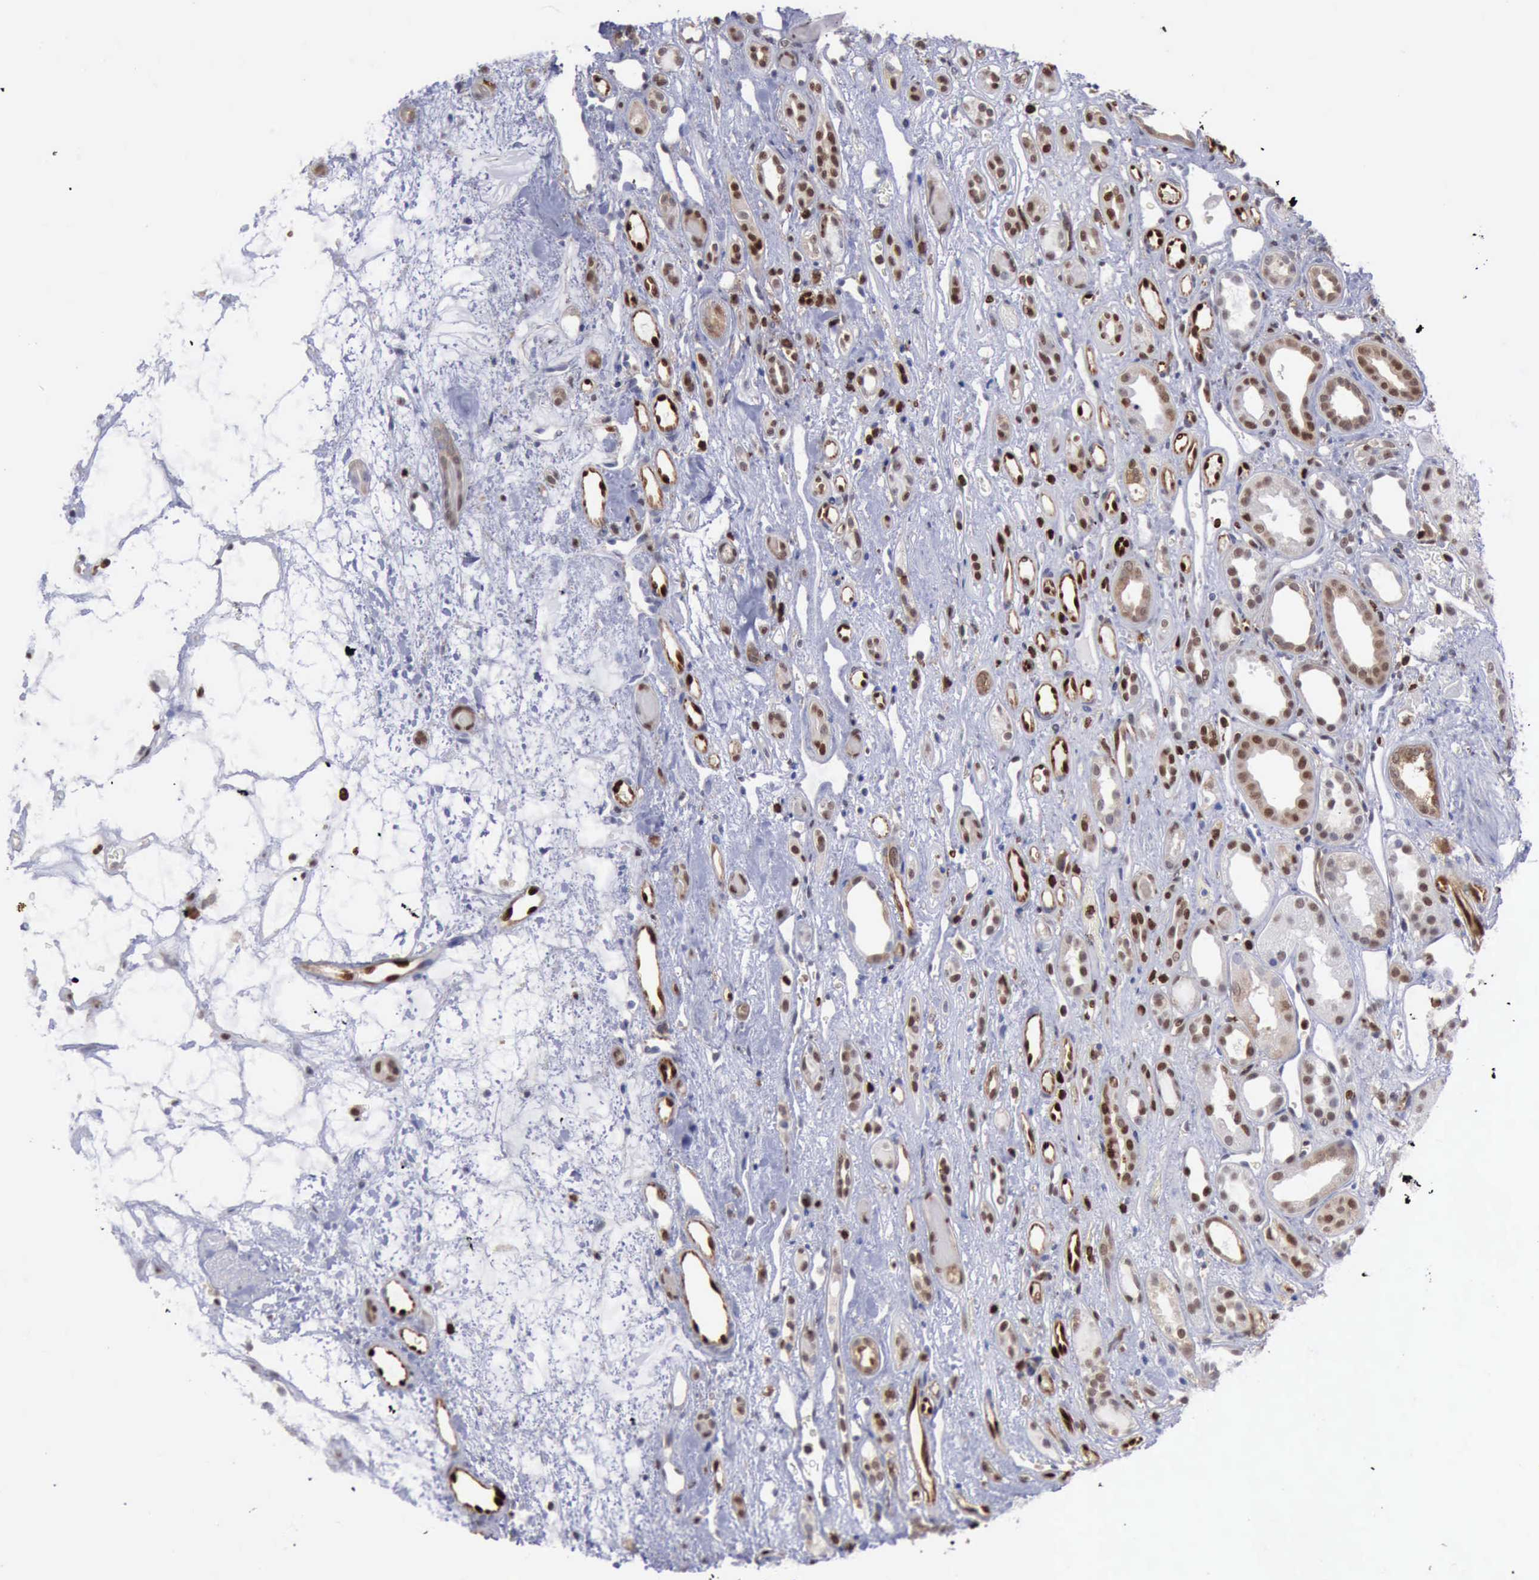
{"staining": {"intensity": "strong", "quantity": "25%-75%", "location": "cytoplasmic/membranous,nuclear"}, "tissue": "renal cancer", "cell_type": "Tumor cells", "image_type": "cancer", "snomed": [{"axis": "morphology", "description": "Adenocarcinoma, NOS"}, {"axis": "topography", "description": "Kidney"}], "caption": "Adenocarcinoma (renal) stained with a protein marker shows strong staining in tumor cells.", "gene": "PDCD4", "patient": {"sex": "female", "age": 60}}